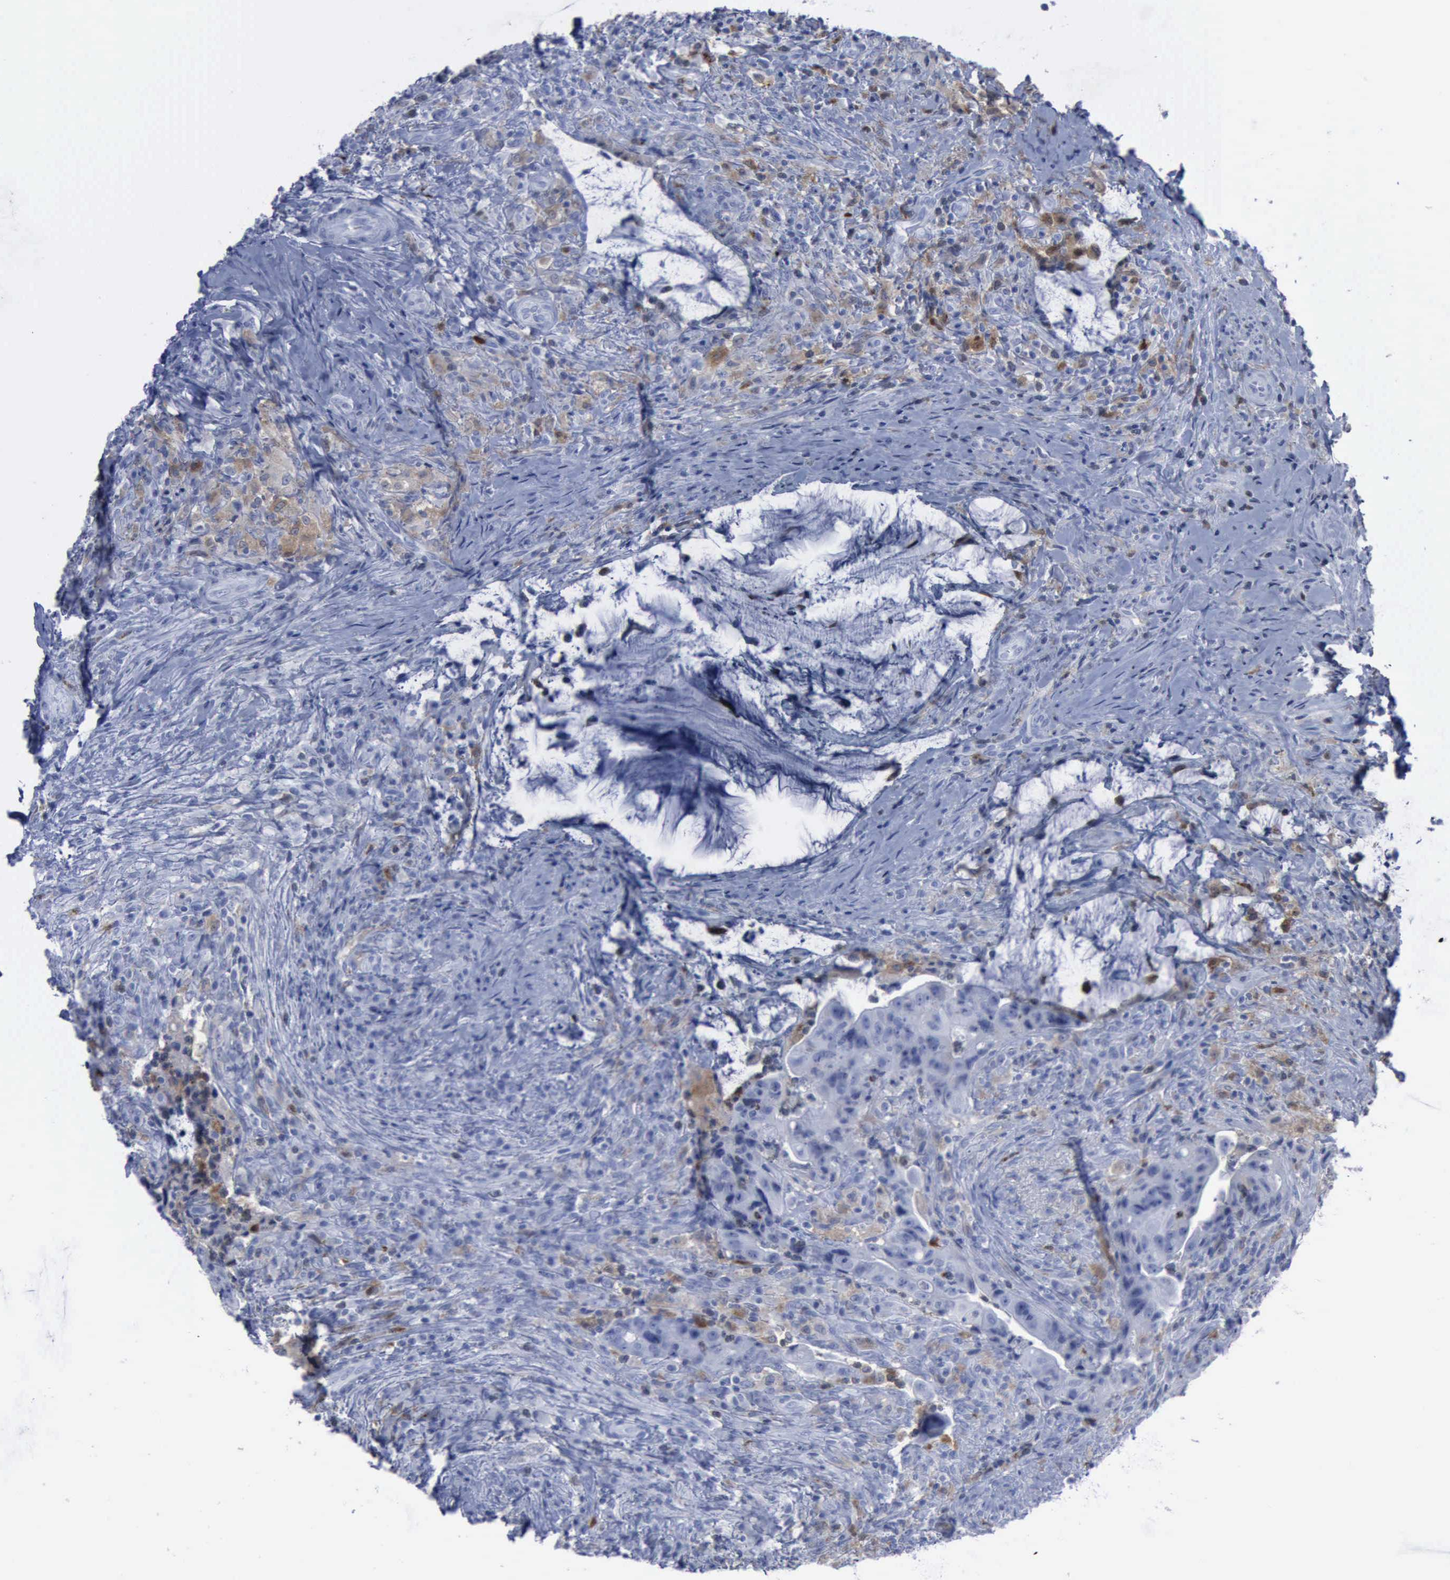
{"staining": {"intensity": "weak", "quantity": "<25%", "location": "cytoplasmic/membranous"}, "tissue": "colorectal cancer", "cell_type": "Tumor cells", "image_type": "cancer", "snomed": [{"axis": "morphology", "description": "Adenocarcinoma, NOS"}, {"axis": "topography", "description": "Rectum"}], "caption": "Protein analysis of colorectal adenocarcinoma shows no significant positivity in tumor cells.", "gene": "CSTA", "patient": {"sex": "female", "age": 71}}